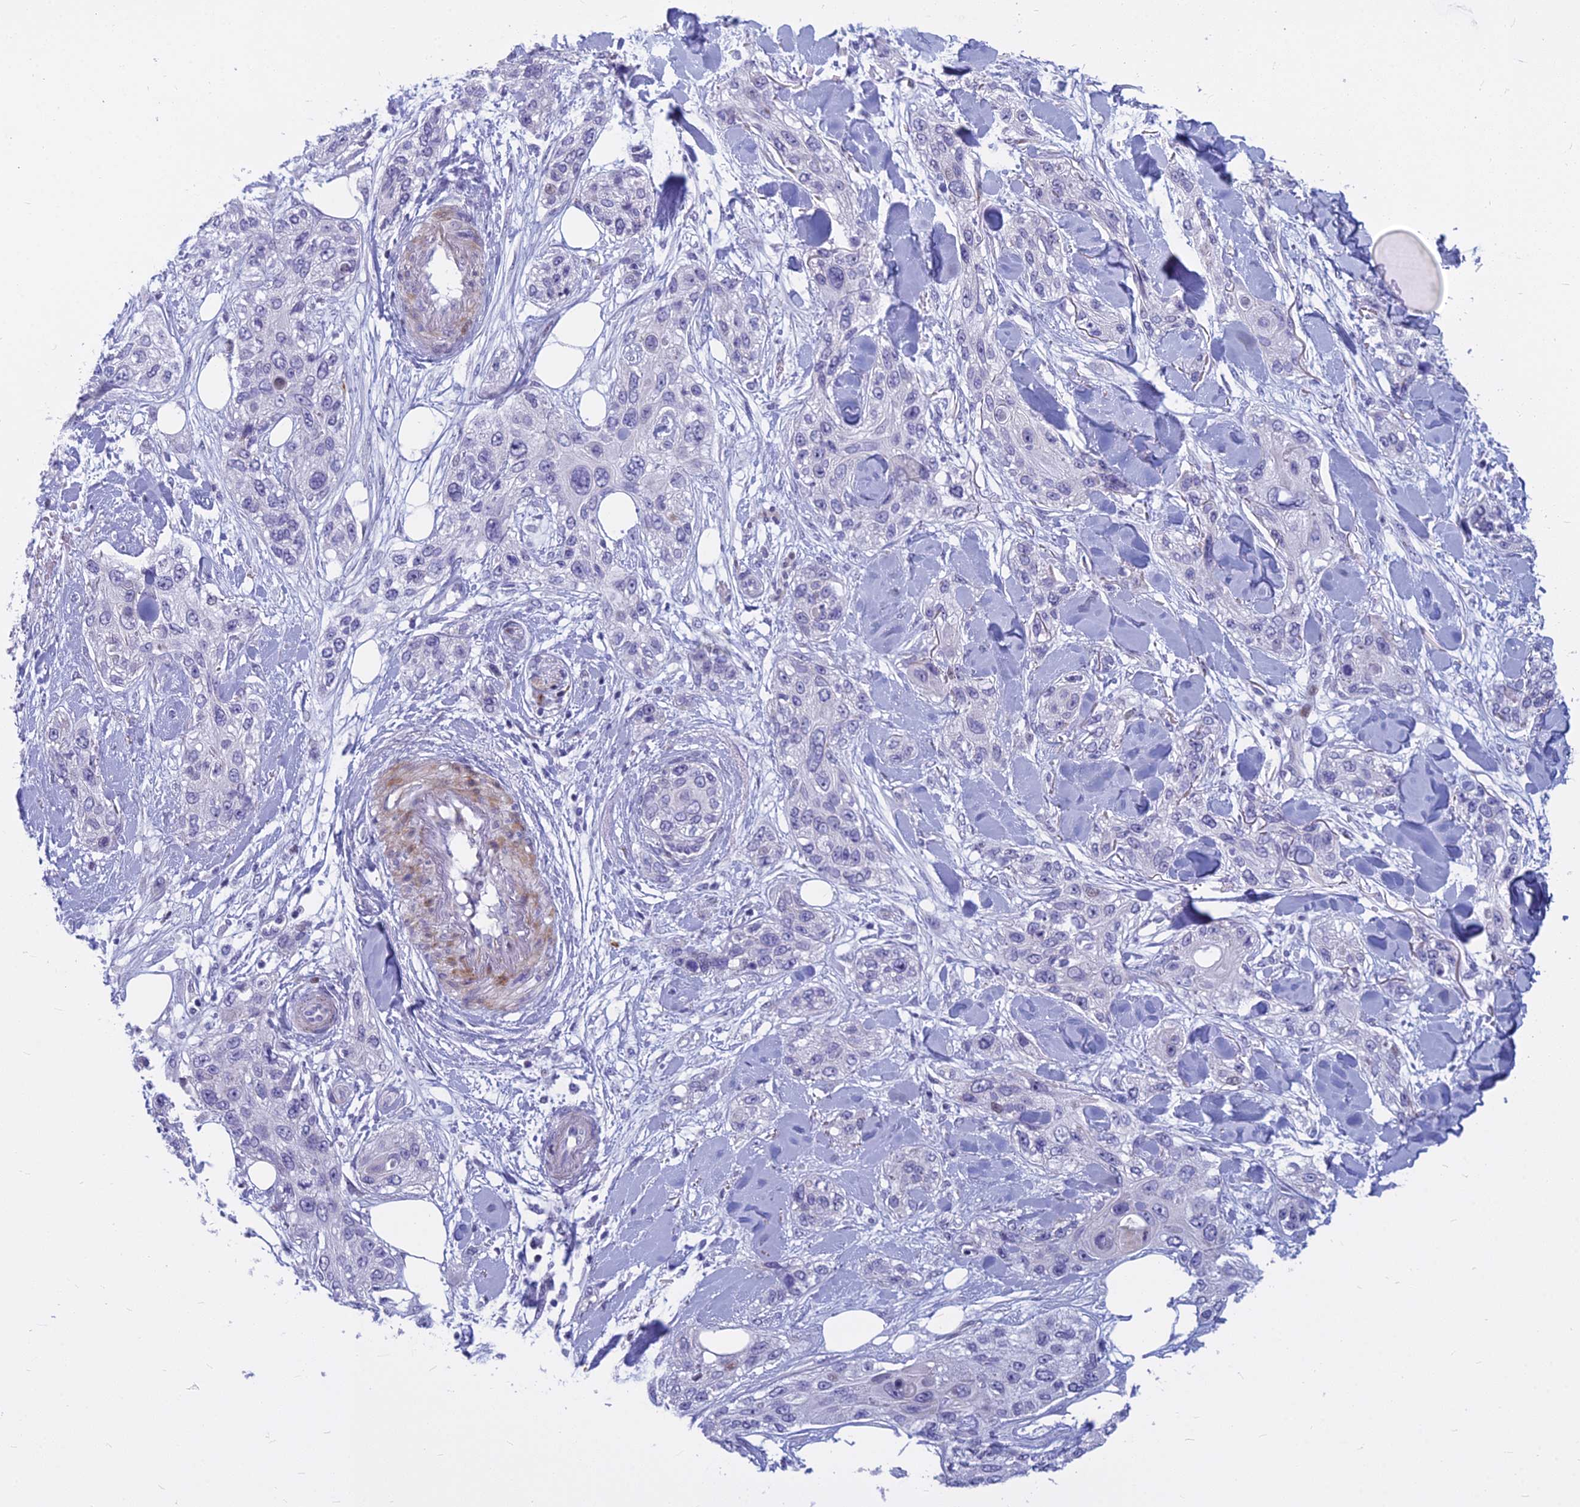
{"staining": {"intensity": "negative", "quantity": "none", "location": "none"}, "tissue": "skin cancer", "cell_type": "Tumor cells", "image_type": "cancer", "snomed": [{"axis": "morphology", "description": "Normal tissue, NOS"}, {"axis": "morphology", "description": "Squamous cell carcinoma, NOS"}, {"axis": "topography", "description": "Skin"}], "caption": "Human skin cancer stained for a protein using IHC displays no staining in tumor cells.", "gene": "MYBPC2", "patient": {"sex": "male", "age": 72}}